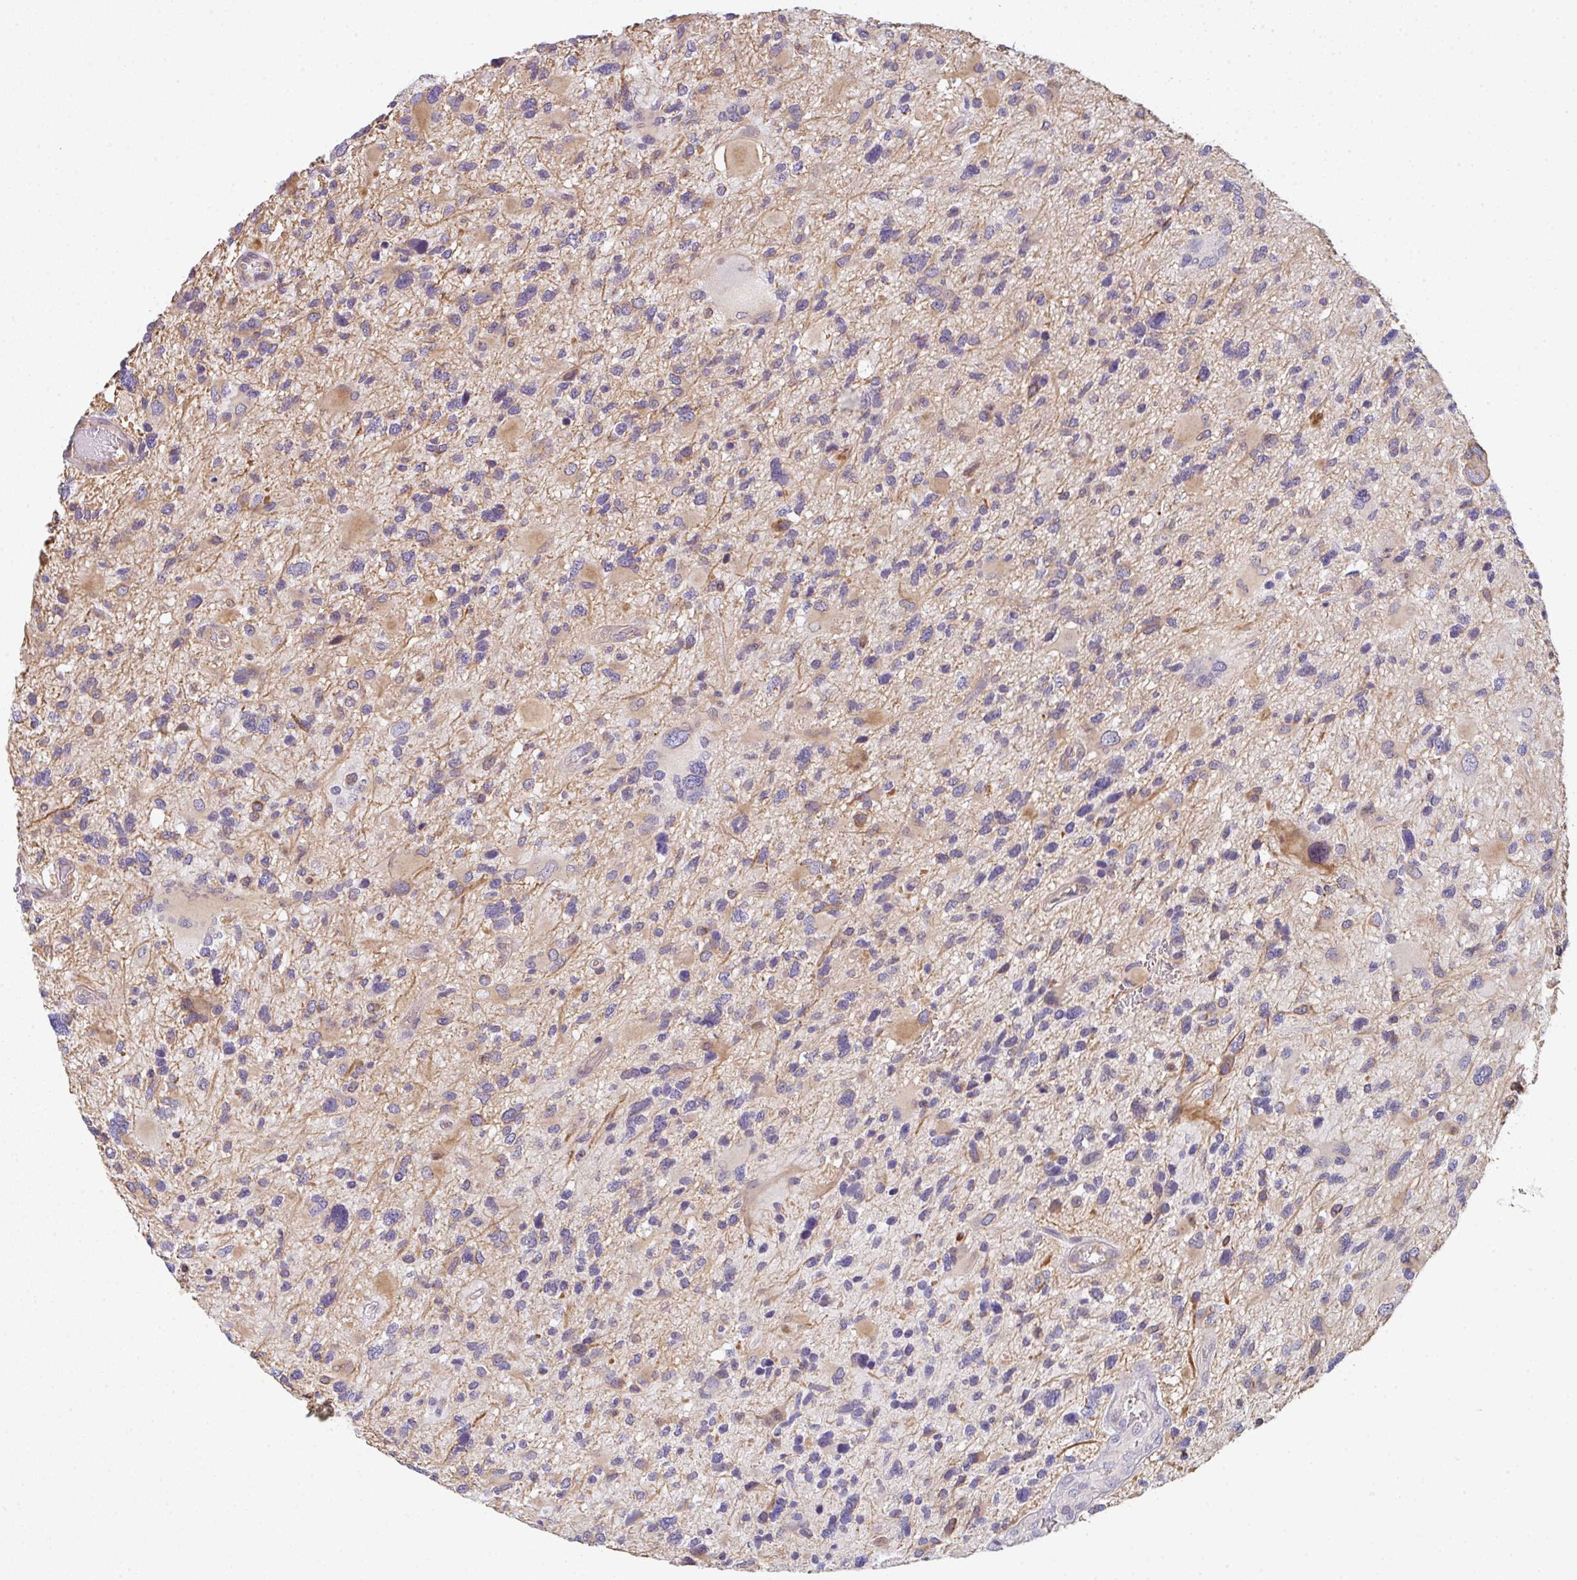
{"staining": {"intensity": "negative", "quantity": "none", "location": "none"}, "tissue": "glioma", "cell_type": "Tumor cells", "image_type": "cancer", "snomed": [{"axis": "morphology", "description": "Glioma, malignant, High grade"}, {"axis": "topography", "description": "Brain"}], "caption": "Tumor cells are negative for protein expression in human glioma.", "gene": "TNFRSF10A", "patient": {"sex": "female", "age": 11}}